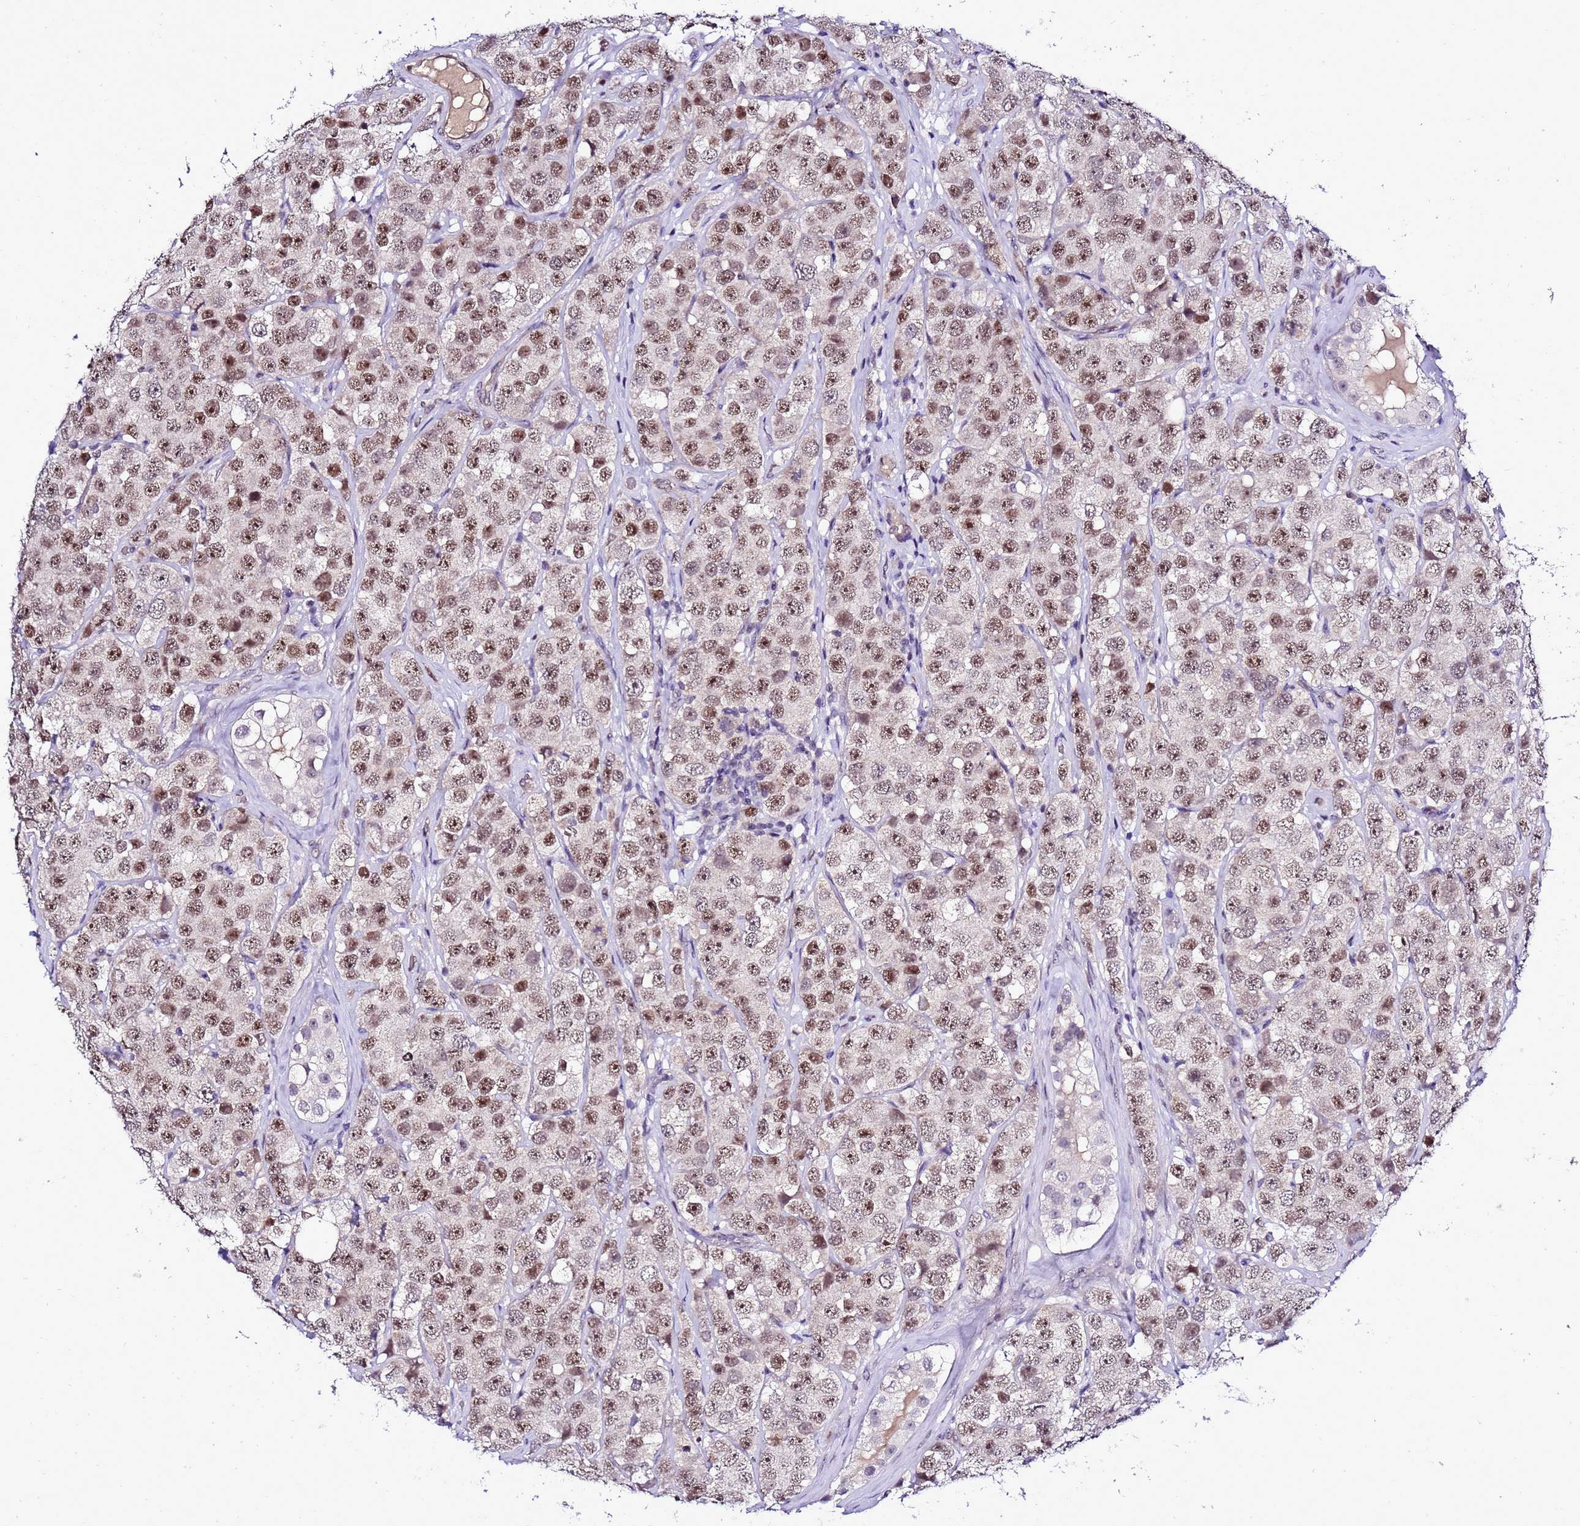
{"staining": {"intensity": "moderate", "quantity": ">75%", "location": "nuclear"}, "tissue": "testis cancer", "cell_type": "Tumor cells", "image_type": "cancer", "snomed": [{"axis": "morphology", "description": "Seminoma, NOS"}, {"axis": "topography", "description": "Testis"}], "caption": "This image demonstrates immunohistochemistry staining of testis cancer (seminoma), with medium moderate nuclear expression in approximately >75% of tumor cells.", "gene": "C19orf47", "patient": {"sex": "male", "age": 28}}